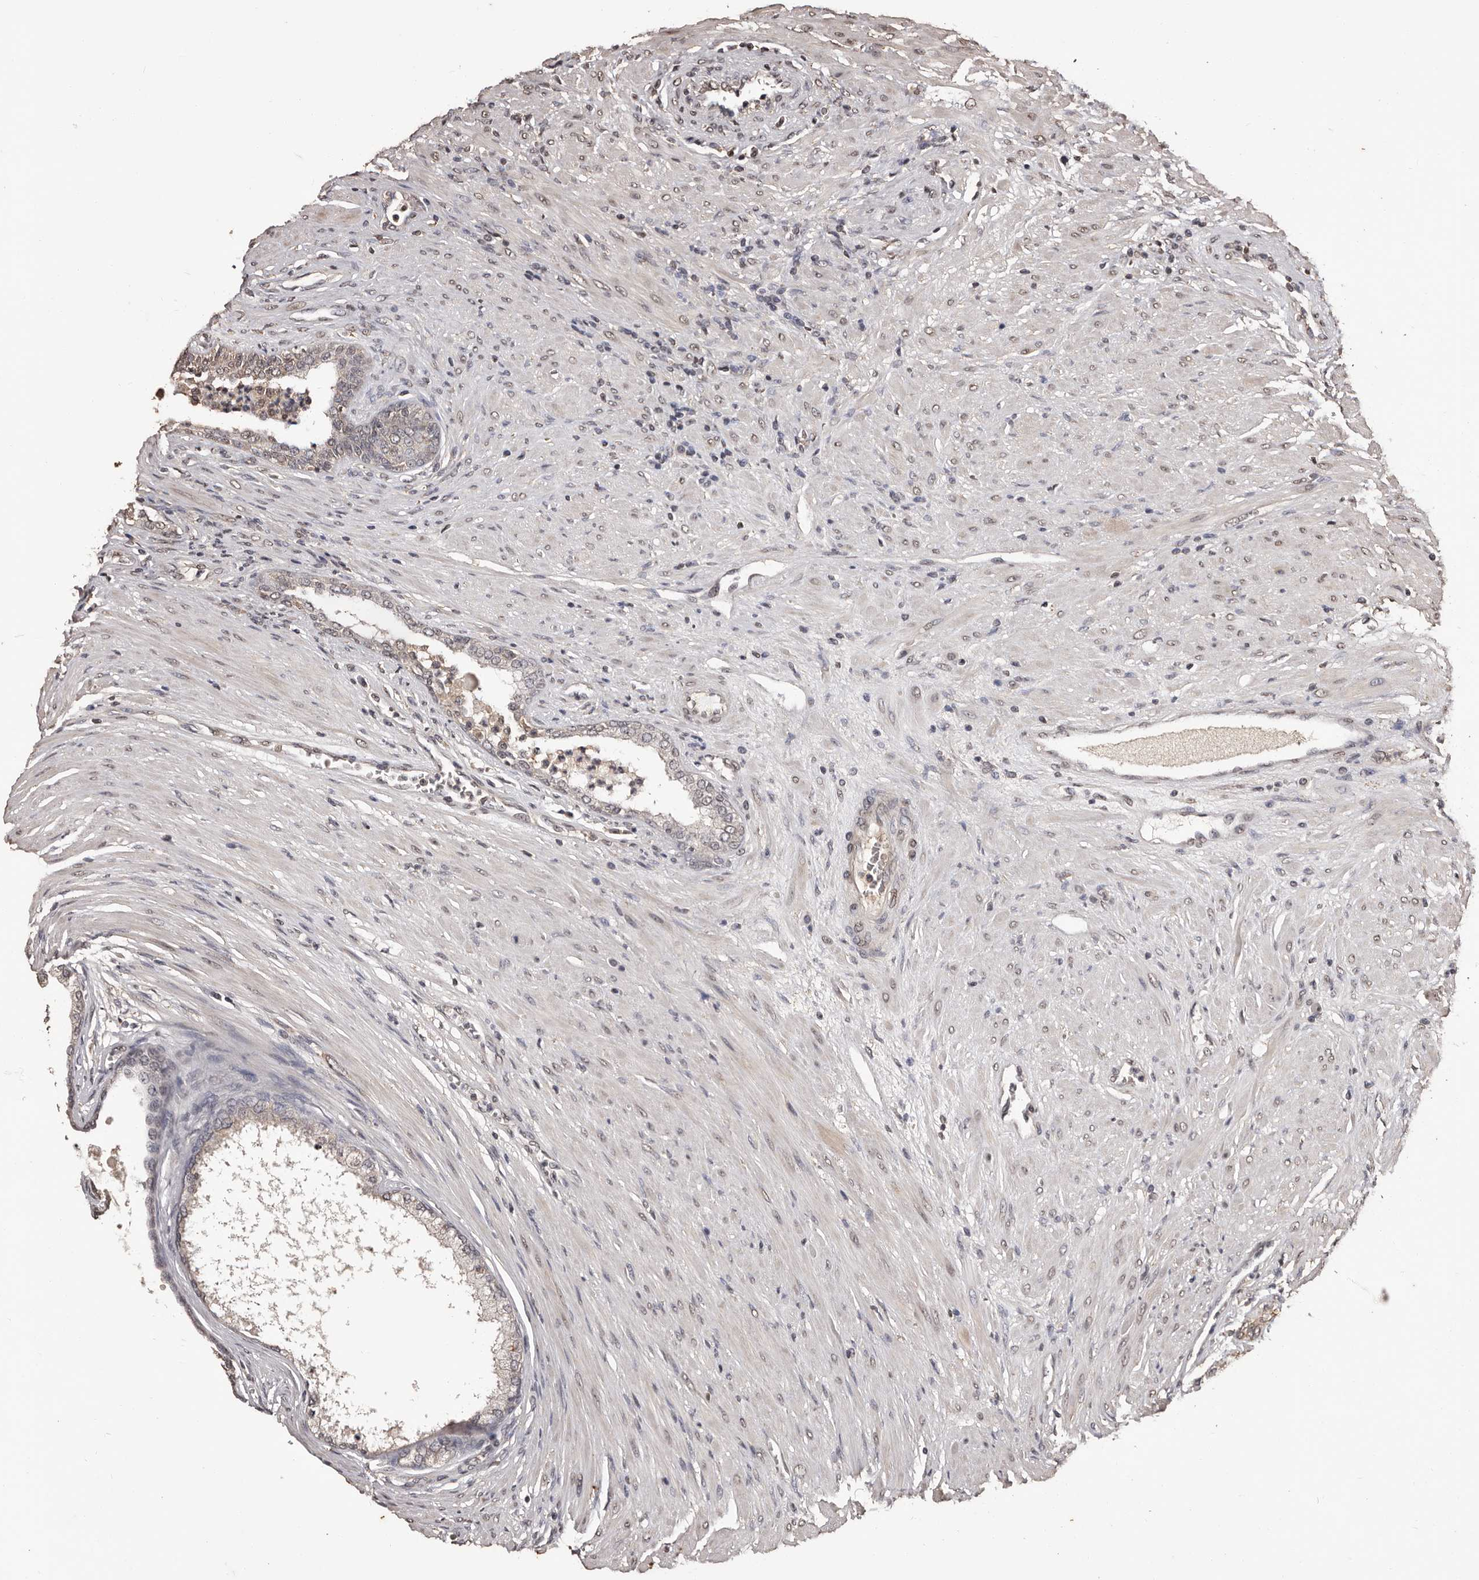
{"staining": {"intensity": "negative", "quantity": "none", "location": "none"}, "tissue": "prostate cancer", "cell_type": "Tumor cells", "image_type": "cancer", "snomed": [{"axis": "morphology", "description": "Normal tissue, NOS"}, {"axis": "morphology", "description": "Adenocarcinoma, Low grade"}, {"axis": "topography", "description": "Prostate"}, {"axis": "topography", "description": "Peripheral nerve tissue"}], "caption": "This micrograph is of low-grade adenocarcinoma (prostate) stained with immunohistochemistry to label a protein in brown with the nuclei are counter-stained blue. There is no positivity in tumor cells.", "gene": "NAV1", "patient": {"sex": "male", "age": 71}}